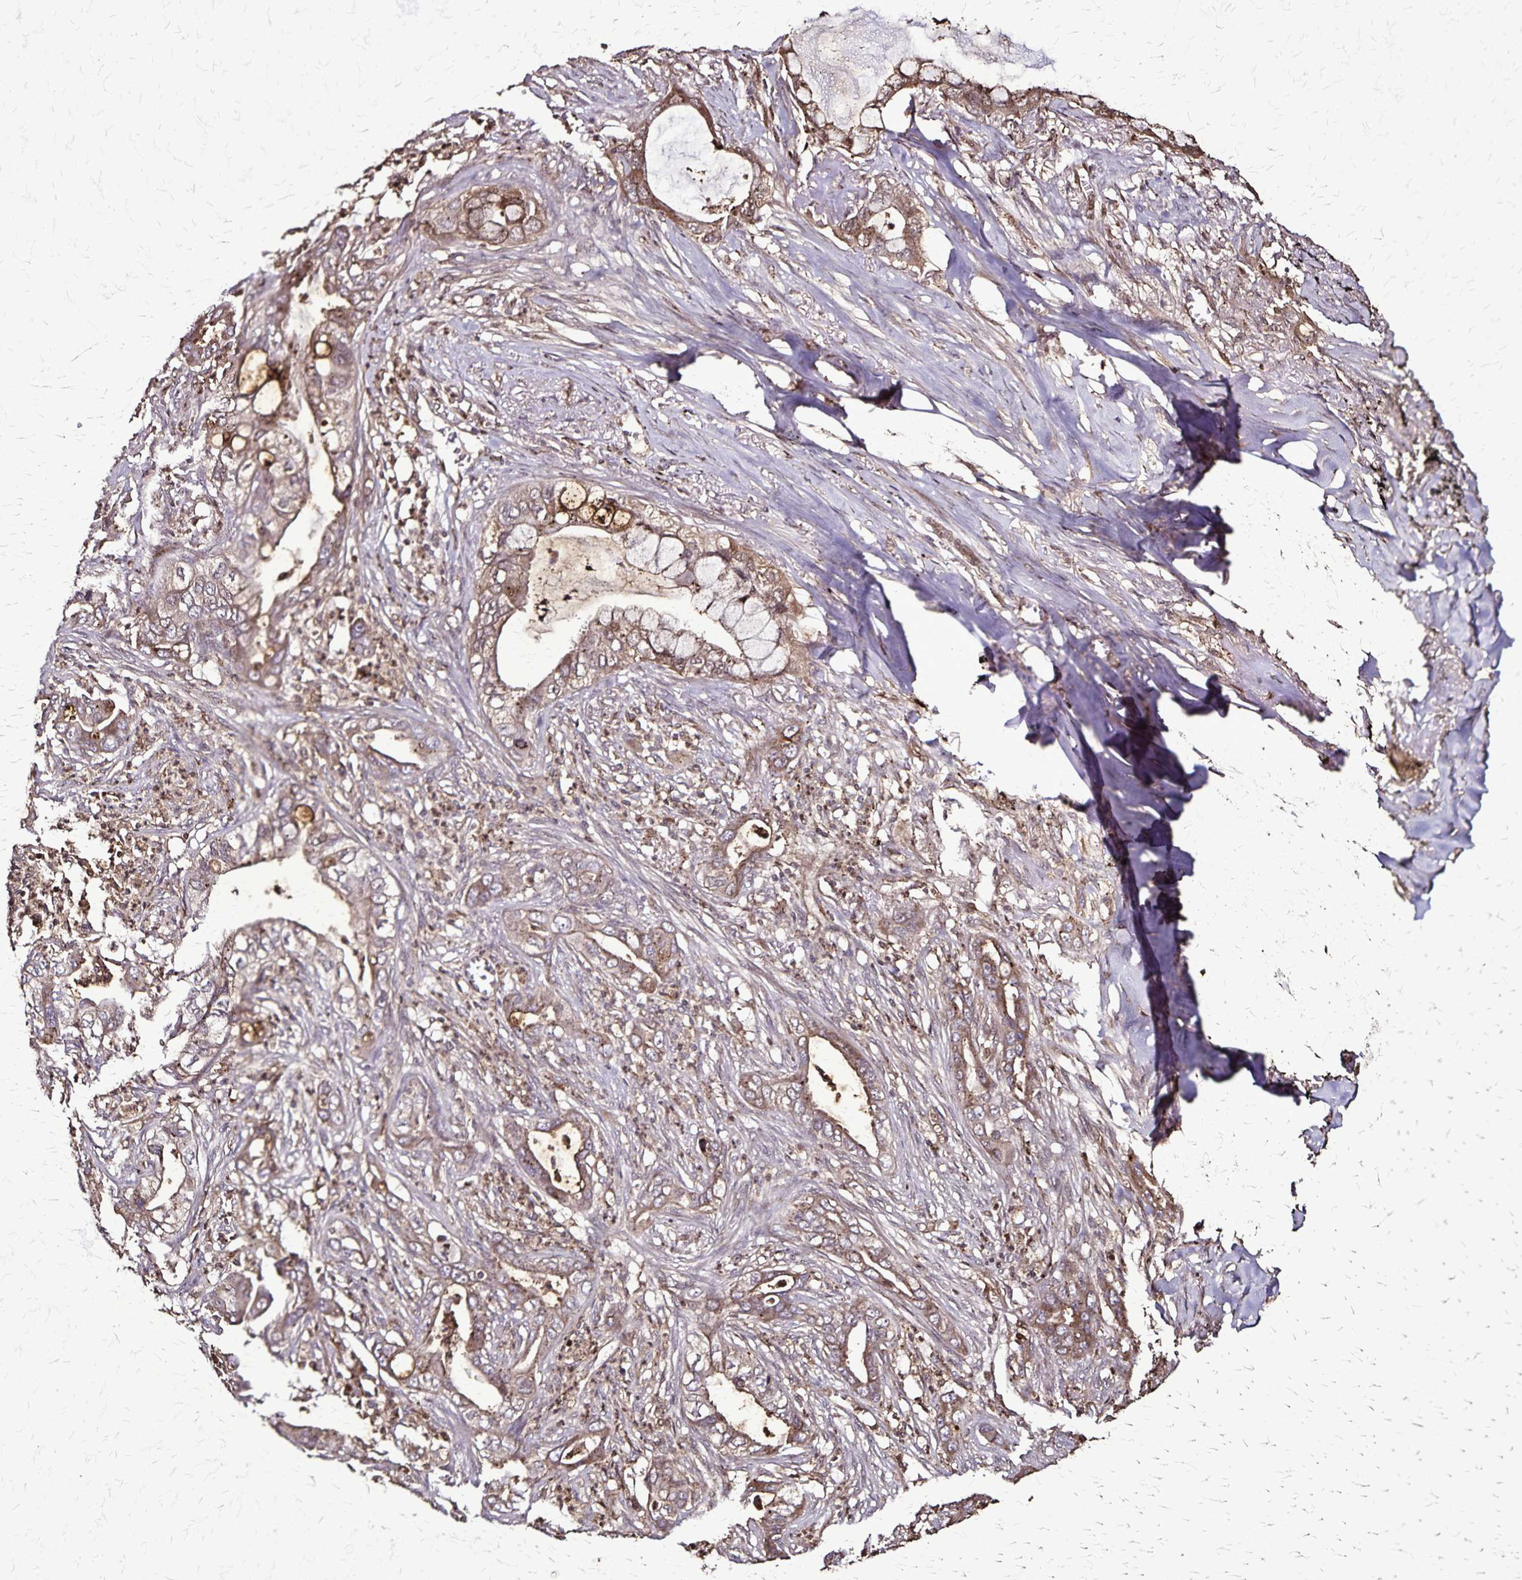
{"staining": {"intensity": "moderate", "quantity": ">75%", "location": "cytoplasmic/membranous"}, "tissue": "lung cancer", "cell_type": "Tumor cells", "image_type": "cancer", "snomed": [{"axis": "morphology", "description": "Adenocarcinoma, NOS"}, {"axis": "topography", "description": "Lung"}], "caption": "Tumor cells exhibit medium levels of moderate cytoplasmic/membranous expression in approximately >75% of cells in human lung adenocarcinoma.", "gene": "CHMP1B", "patient": {"sex": "male", "age": 65}}